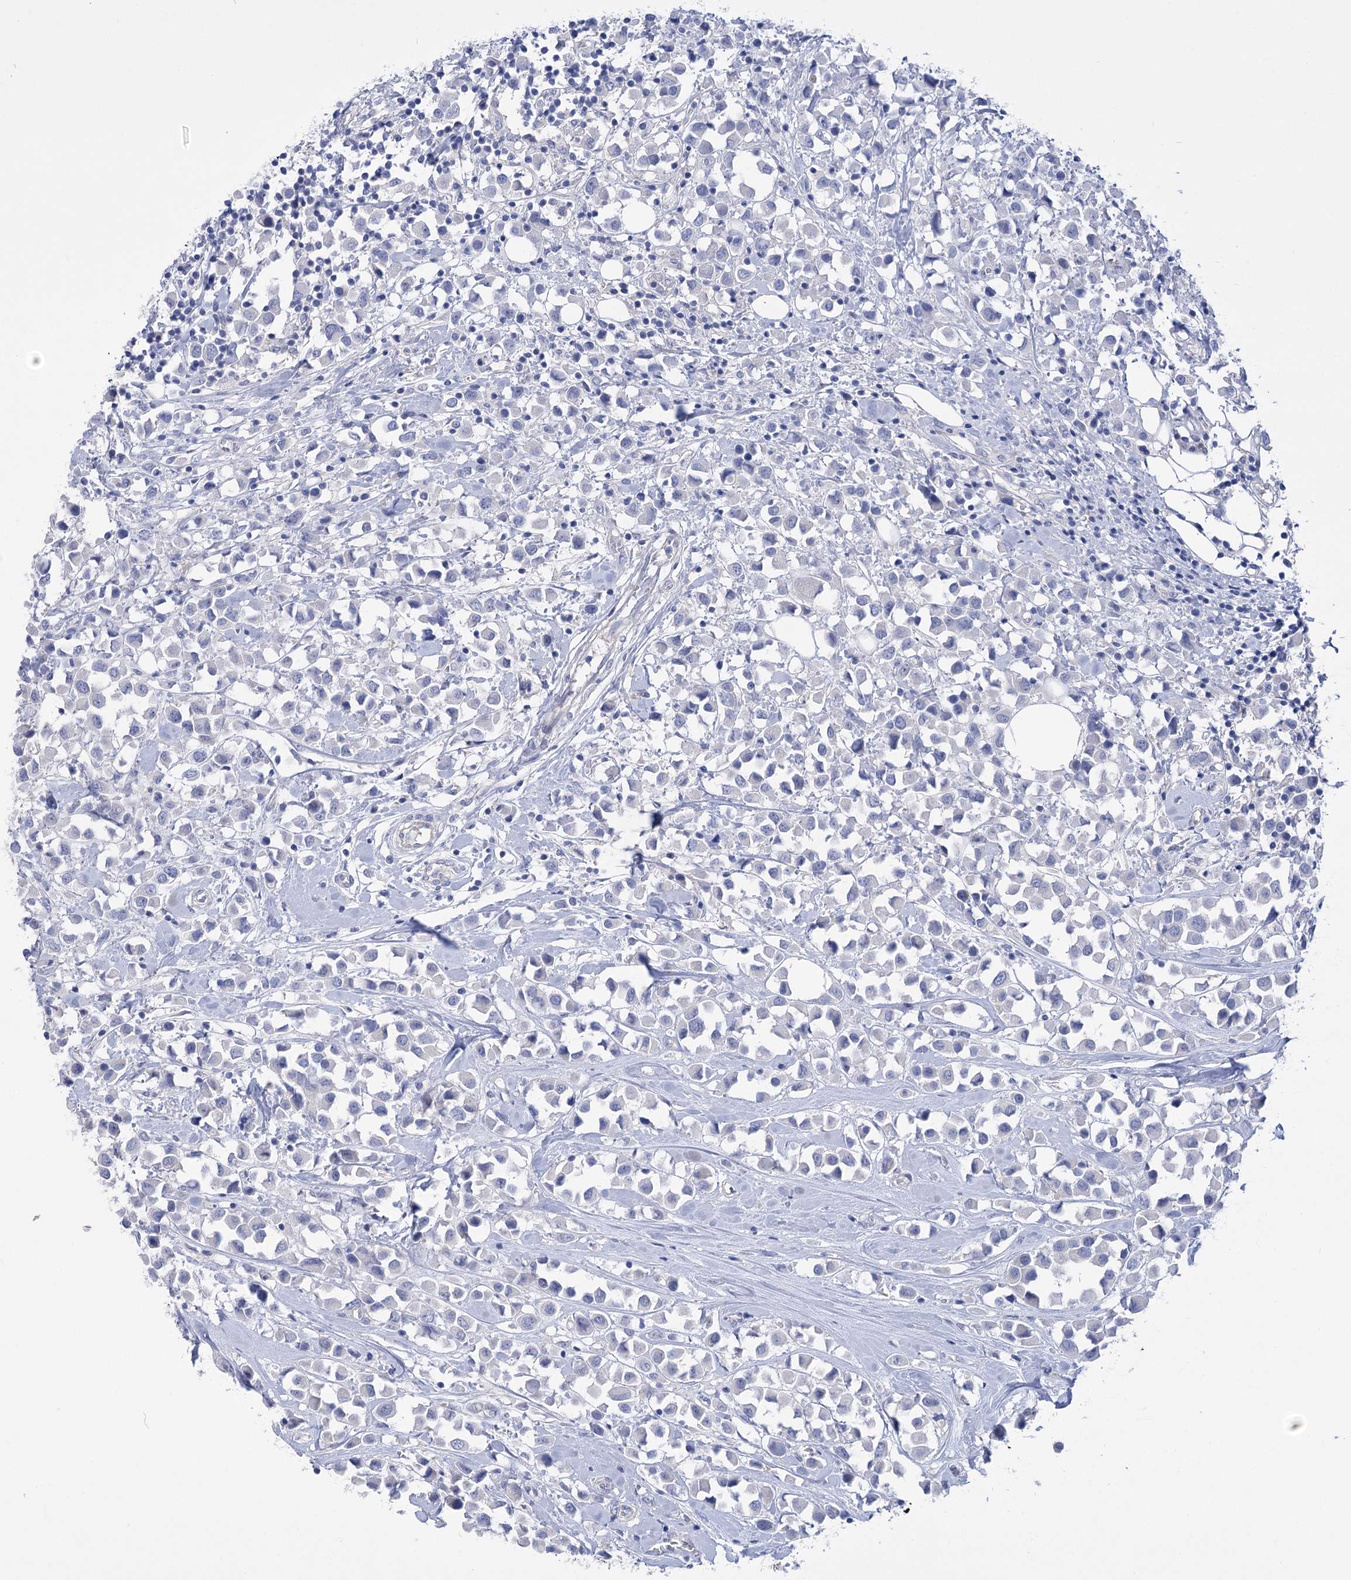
{"staining": {"intensity": "negative", "quantity": "none", "location": "none"}, "tissue": "breast cancer", "cell_type": "Tumor cells", "image_type": "cancer", "snomed": [{"axis": "morphology", "description": "Duct carcinoma"}, {"axis": "topography", "description": "Breast"}], "caption": "The image displays no staining of tumor cells in breast cancer. The staining was performed using DAB to visualize the protein expression in brown, while the nuclei were stained in blue with hematoxylin (Magnification: 20x).", "gene": "LRRC34", "patient": {"sex": "female", "age": 61}}